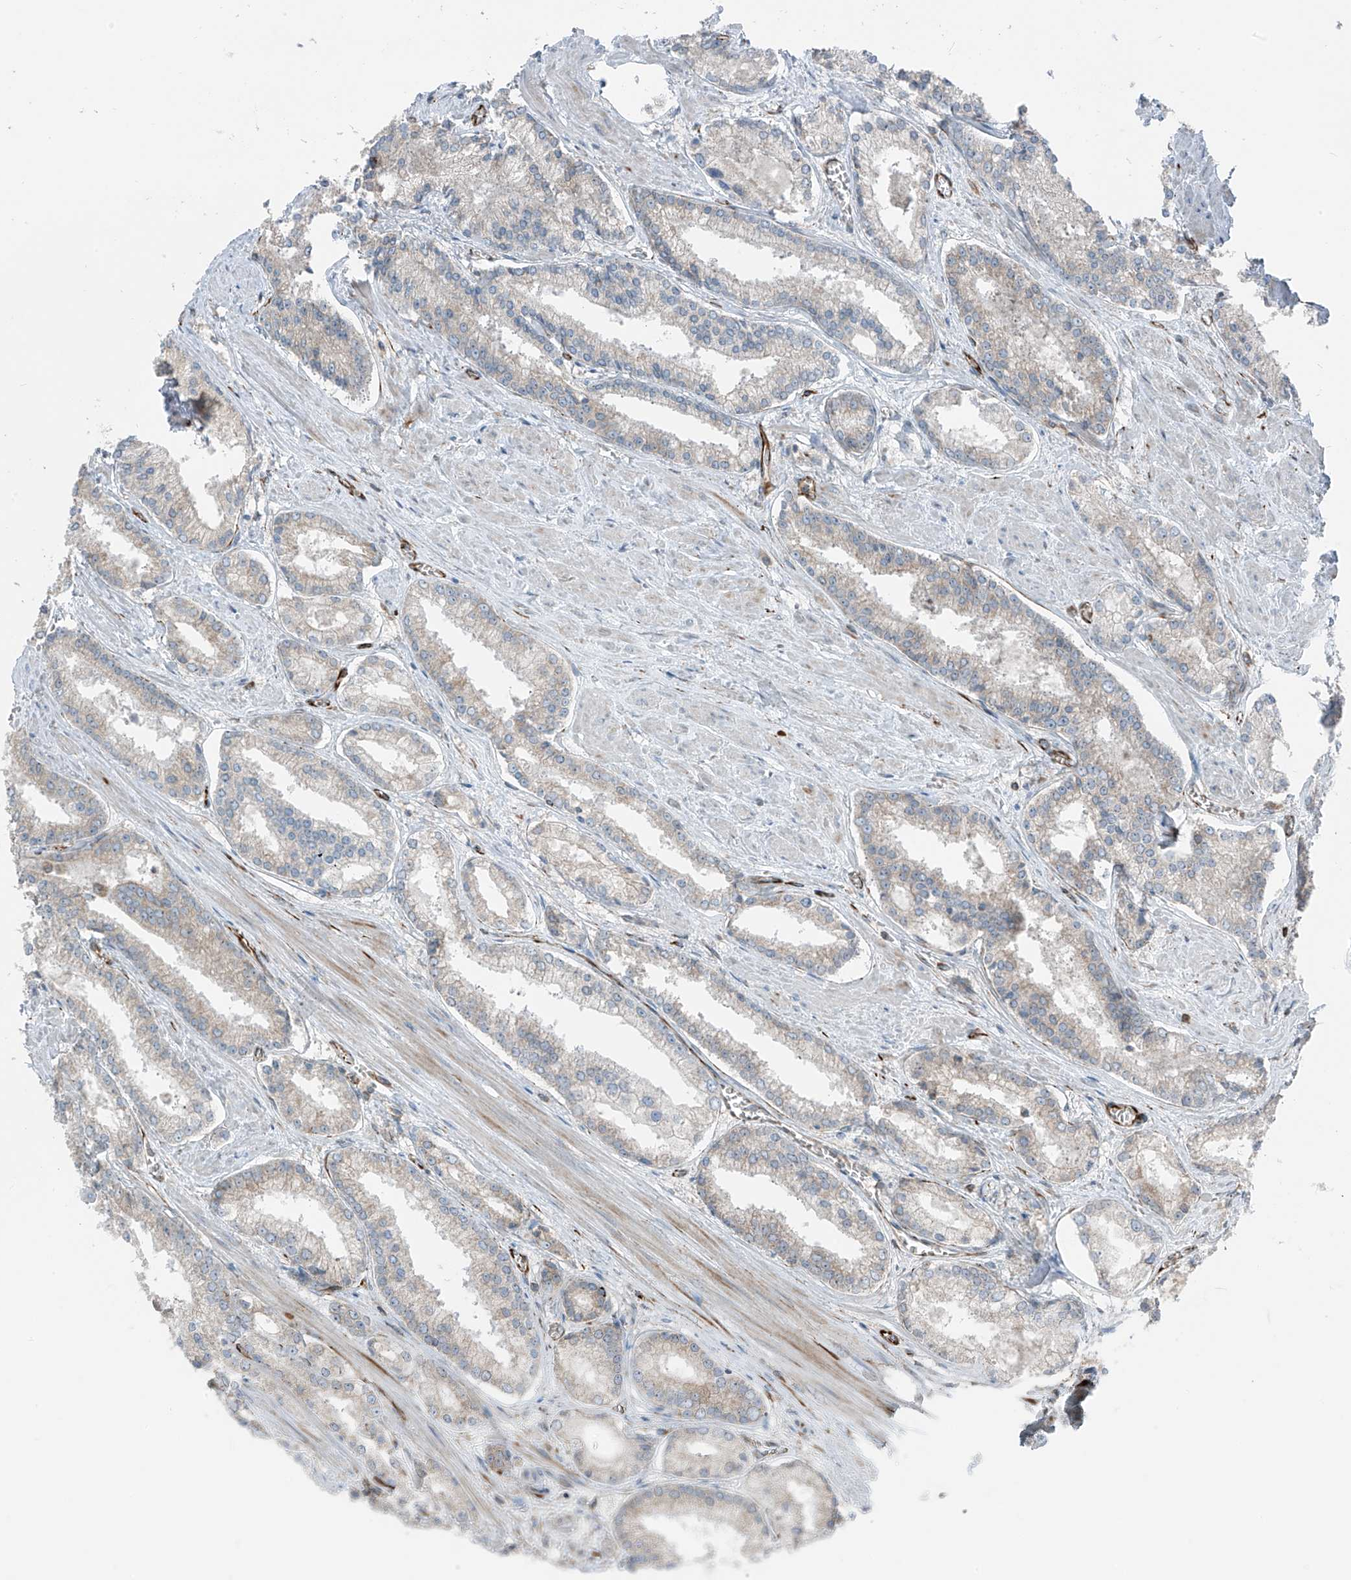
{"staining": {"intensity": "negative", "quantity": "none", "location": "none"}, "tissue": "prostate cancer", "cell_type": "Tumor cells", "image_type": "cancer", "snomed": [{"axis": "morphology", "description": "Adenocarcinoma, Low grade"}, {"axis": "topography", "description": "Prostate"}], "caption": "Tumor cells are negative for brown protein staining in prostate cancer (adenocarcinoma (low-grade)).", "gene": "ERLEC1", "patient": {"sex": "male", "age": 54}}